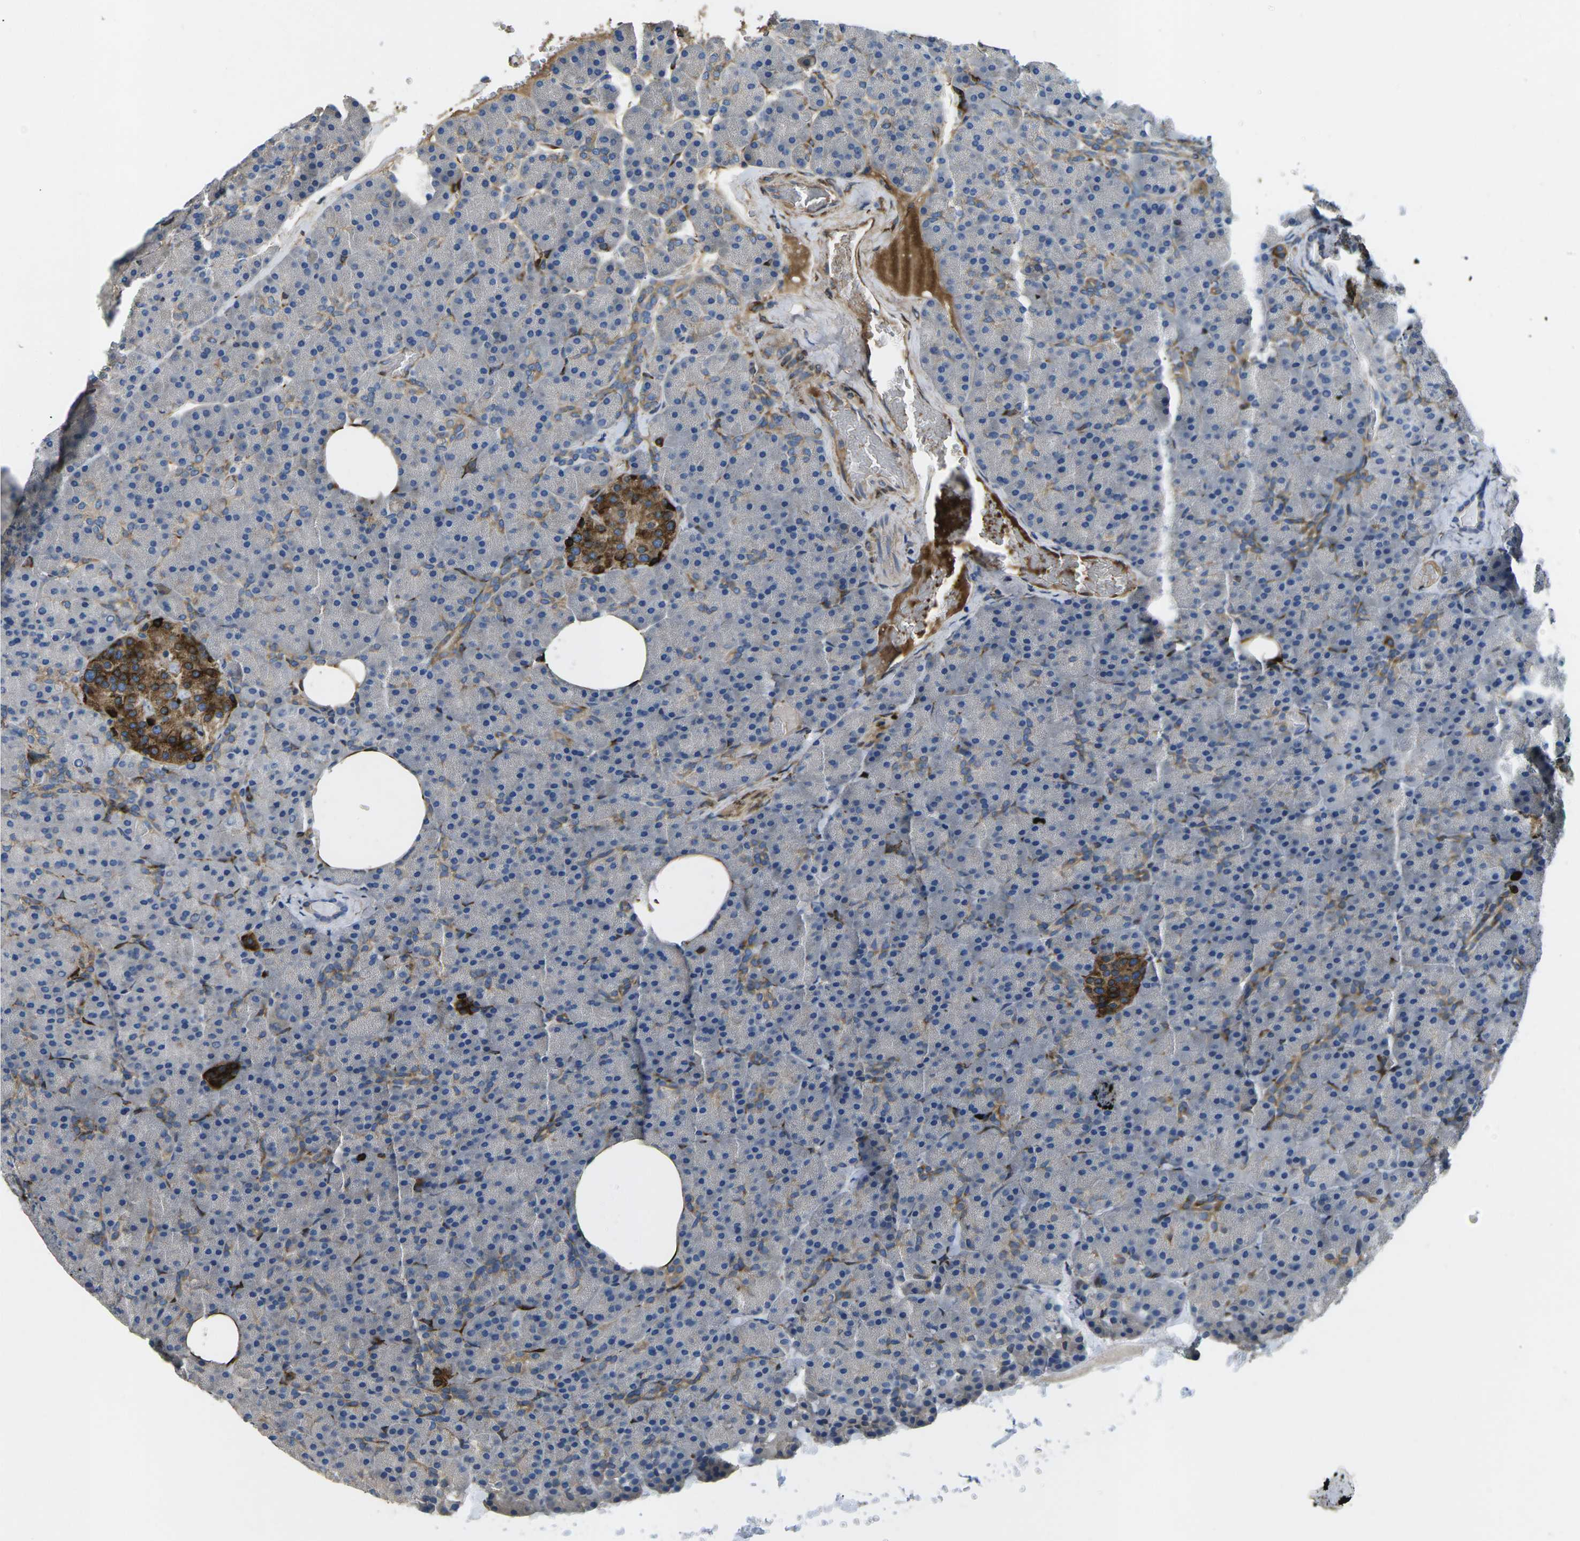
{"staining": {"intensity": "moderate", "quantity": "<25%", "location": "cytoplasmic/membranous"}, "tissue": "pancreas", "cell_type": "Exocrine glandular cells", "image_type": "normal", "snomed": [{"axis": "morphology", "description": "Normal tissue, NOS"}, {"axis": "topography", "description": "Pancreas"}], "caption": "DAB (3,3'-diaminobenzidine) immunohistochemical staining of benign human pancreas shows moderate cytoplasmic/membranous protein staining in about <25% of exocrine glandular cells. (IHC, brightfield microscopy, high magnification).", "gene": "PDZD8", "patient": {"sex": "female", "age": 35}}